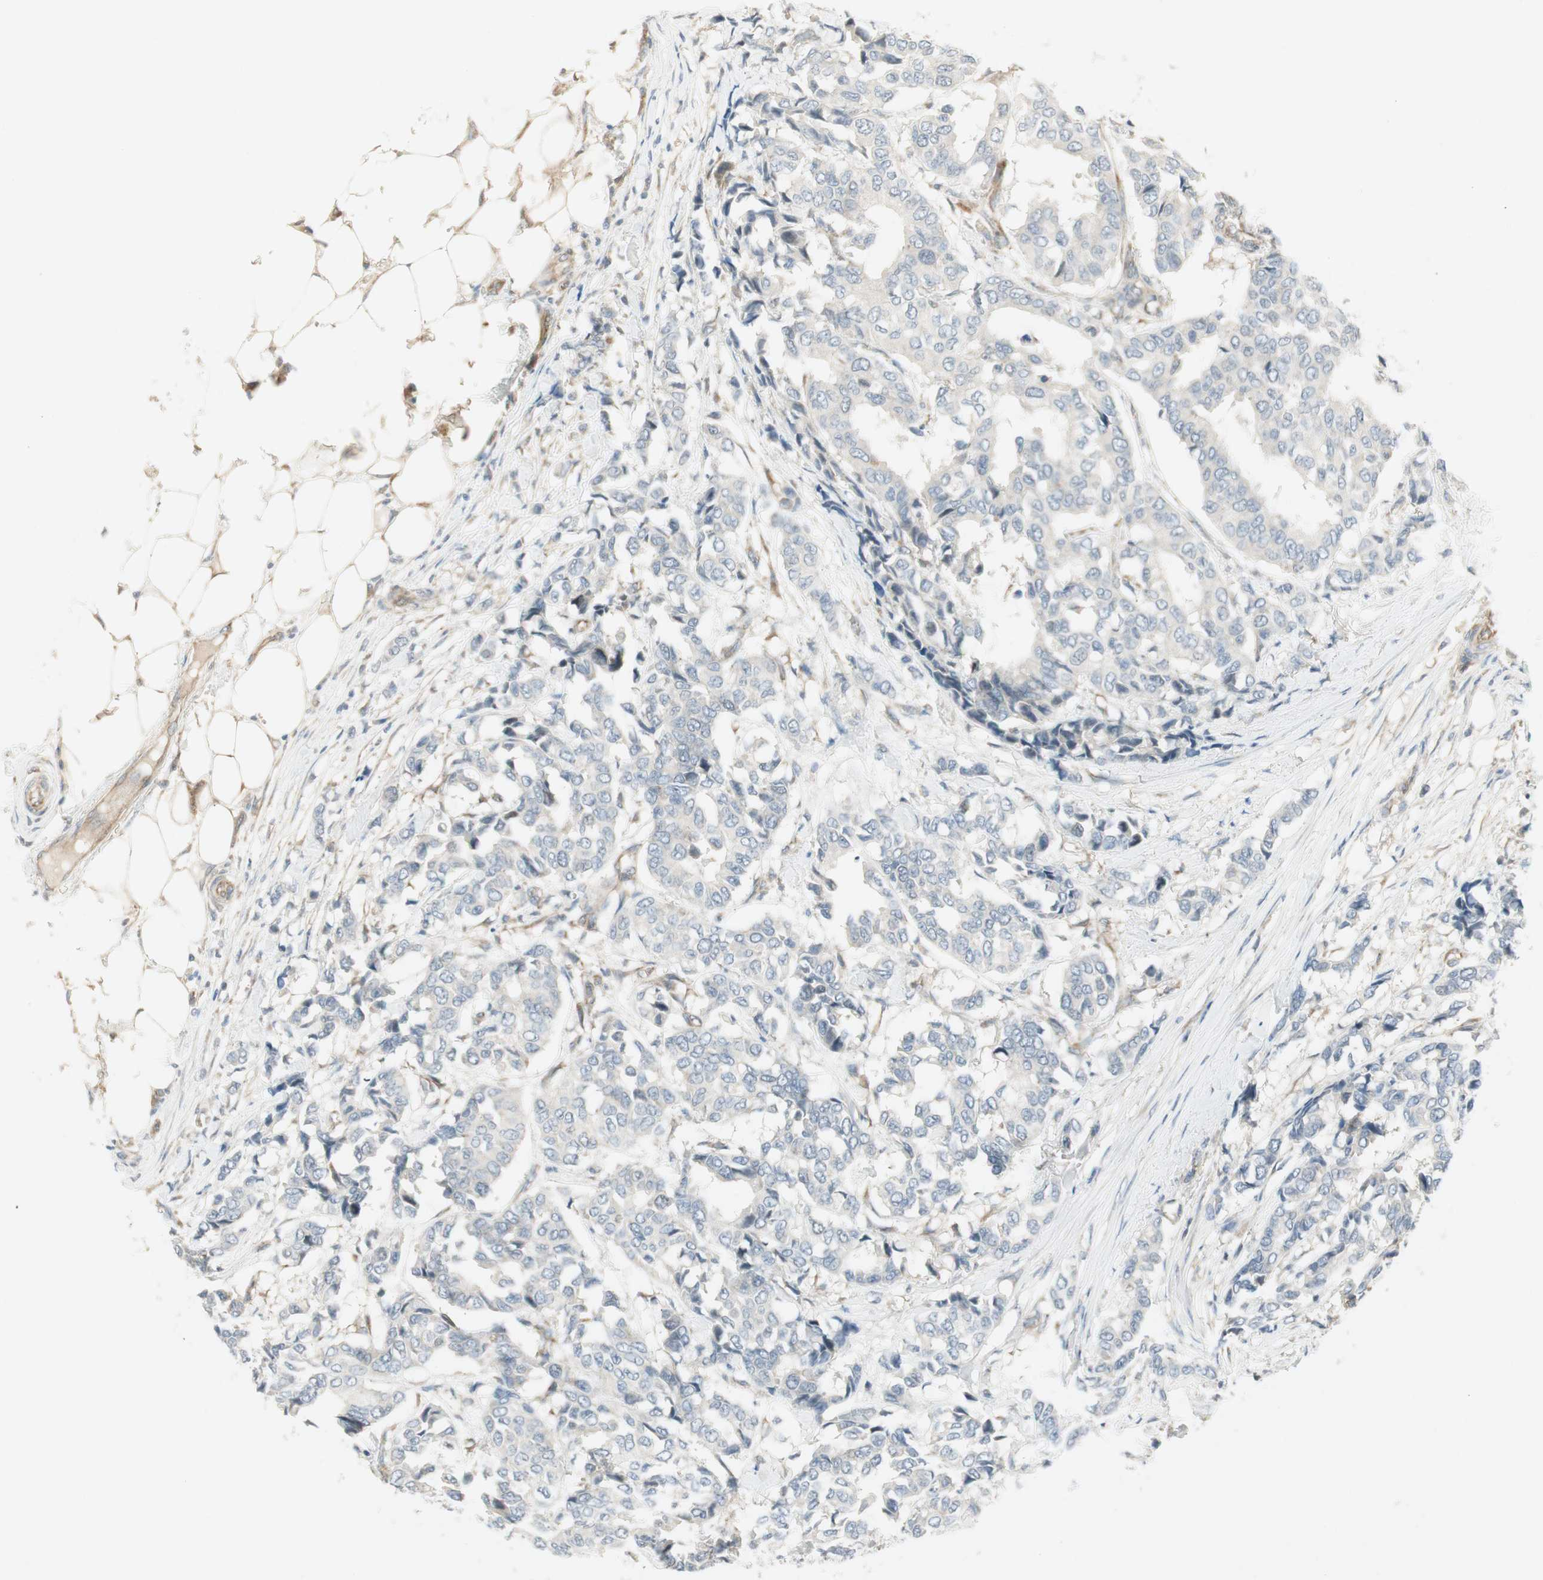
{"staining": {"intensity": "negative", "quantity": "none", "location": "none"}, "tissue": "breast cancer", "cell_type": "Tumor cells", "image_type": "cancer", "snomed": [{"axis": "morphology", "description": "Duct carcinoma"}, {"axis": "topography", "description": "Breast"}], "caption": "This is an immunohistochemistry (IHC) micrograph of intraductal carcinoma (breast). There is no expression in tumor cells.", "gene": "STON1-GTF2A1L", "patient": {"sex": "female", "age": 87}}